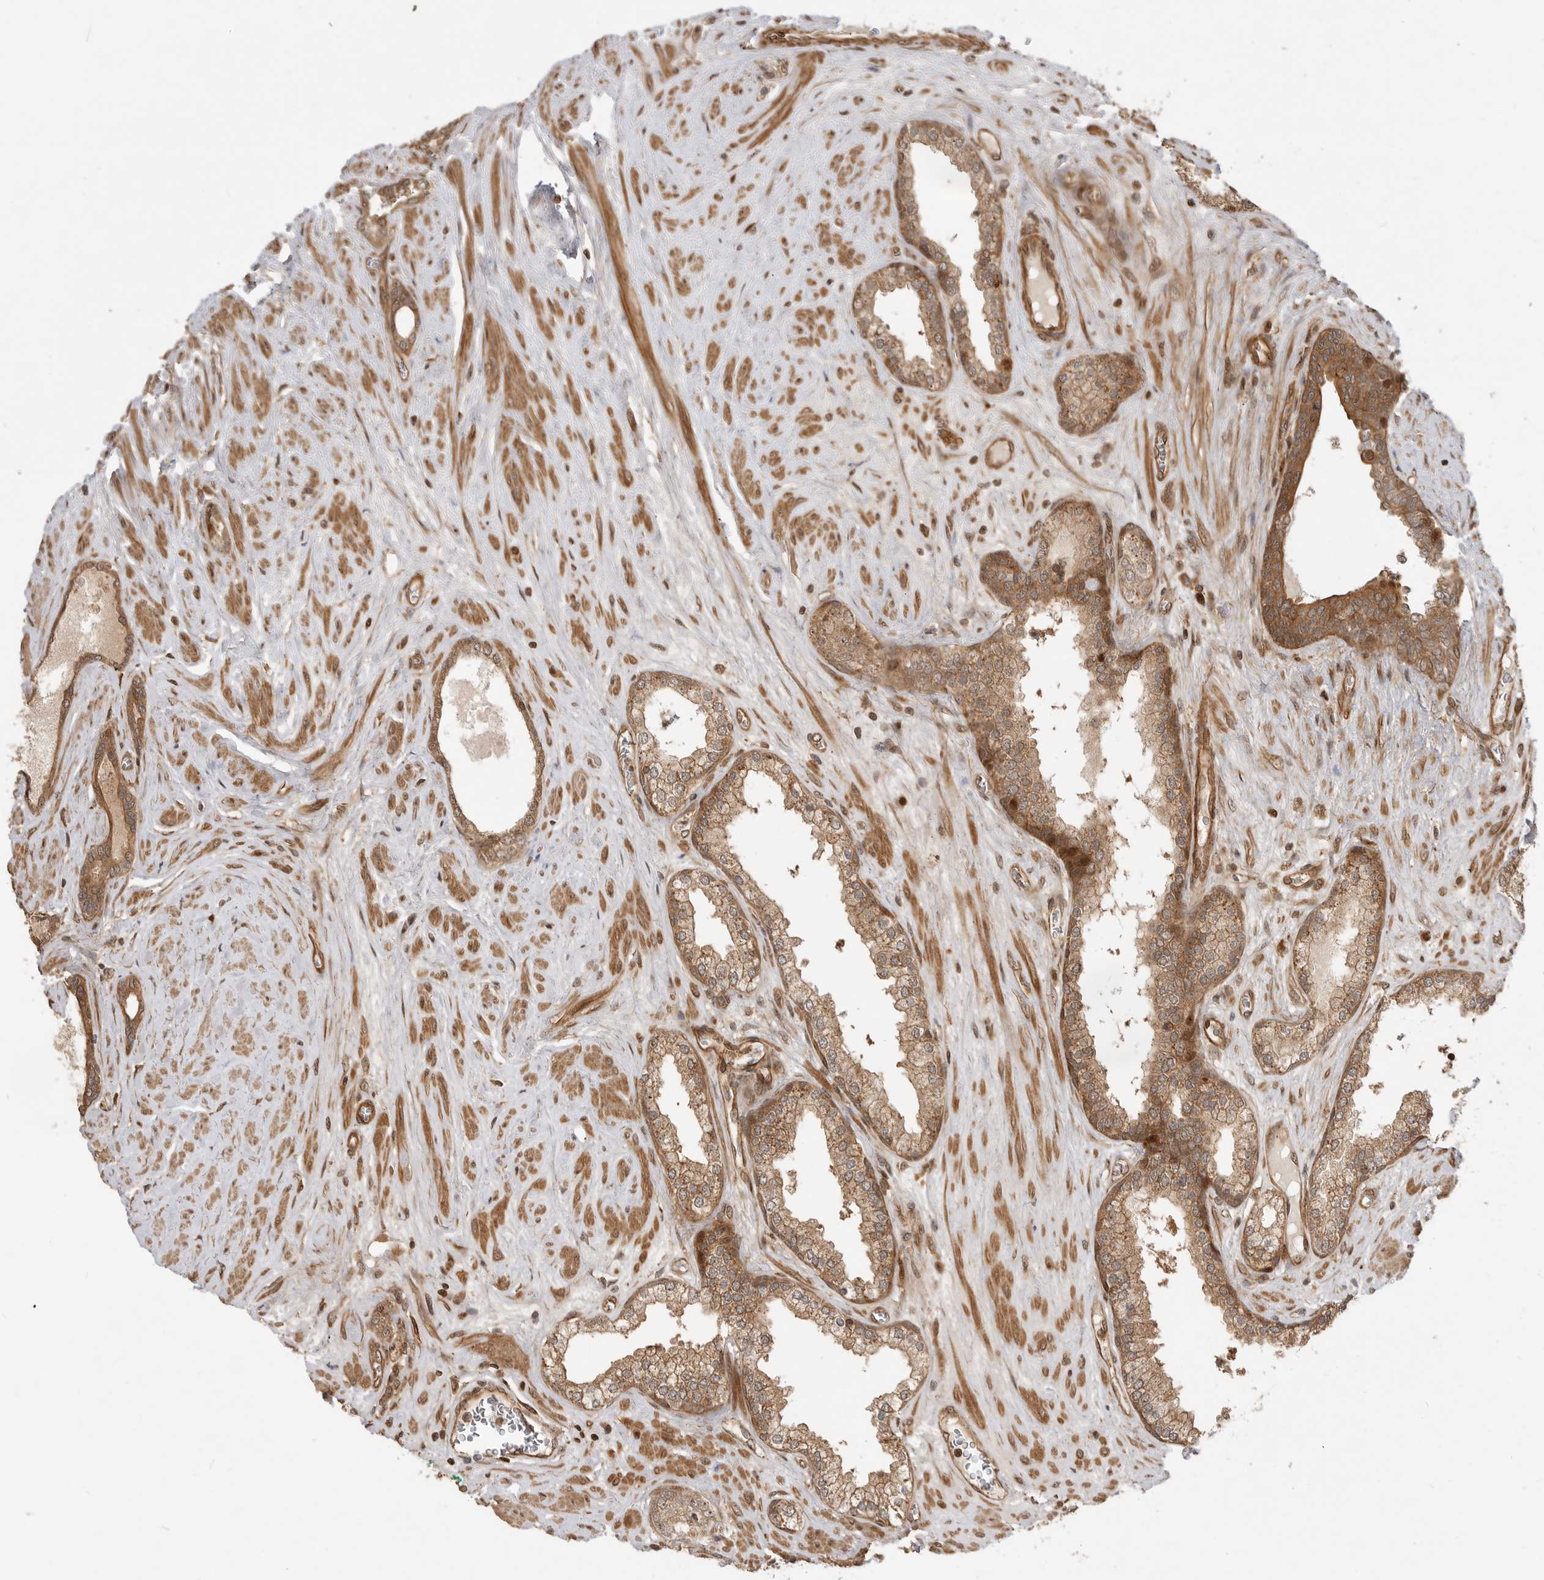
{"staining": {"intensity": "moderate", "quantity": ">75%", "location": "cytoplasmic/membranous"}, "tissue": "prostate cancer", "cell_type": "Tumor cells", "image_type": "cancer", "snomed": [{"axis": "morphology", "description": "Adenocarcinoma, Low grade"}, {"axis": "topography", "description": "Prostate"}], "caption": "Approximately >75% of tumor cells in human prostate cancer (adenocarcinoma (low-grade)) demonstrate moderate cytoplasmic/membranous protein staining as visualized by brown immunohistochemical staining.", "gene": "ADPRS", "patient": {"sex": "male", "age": 62}}